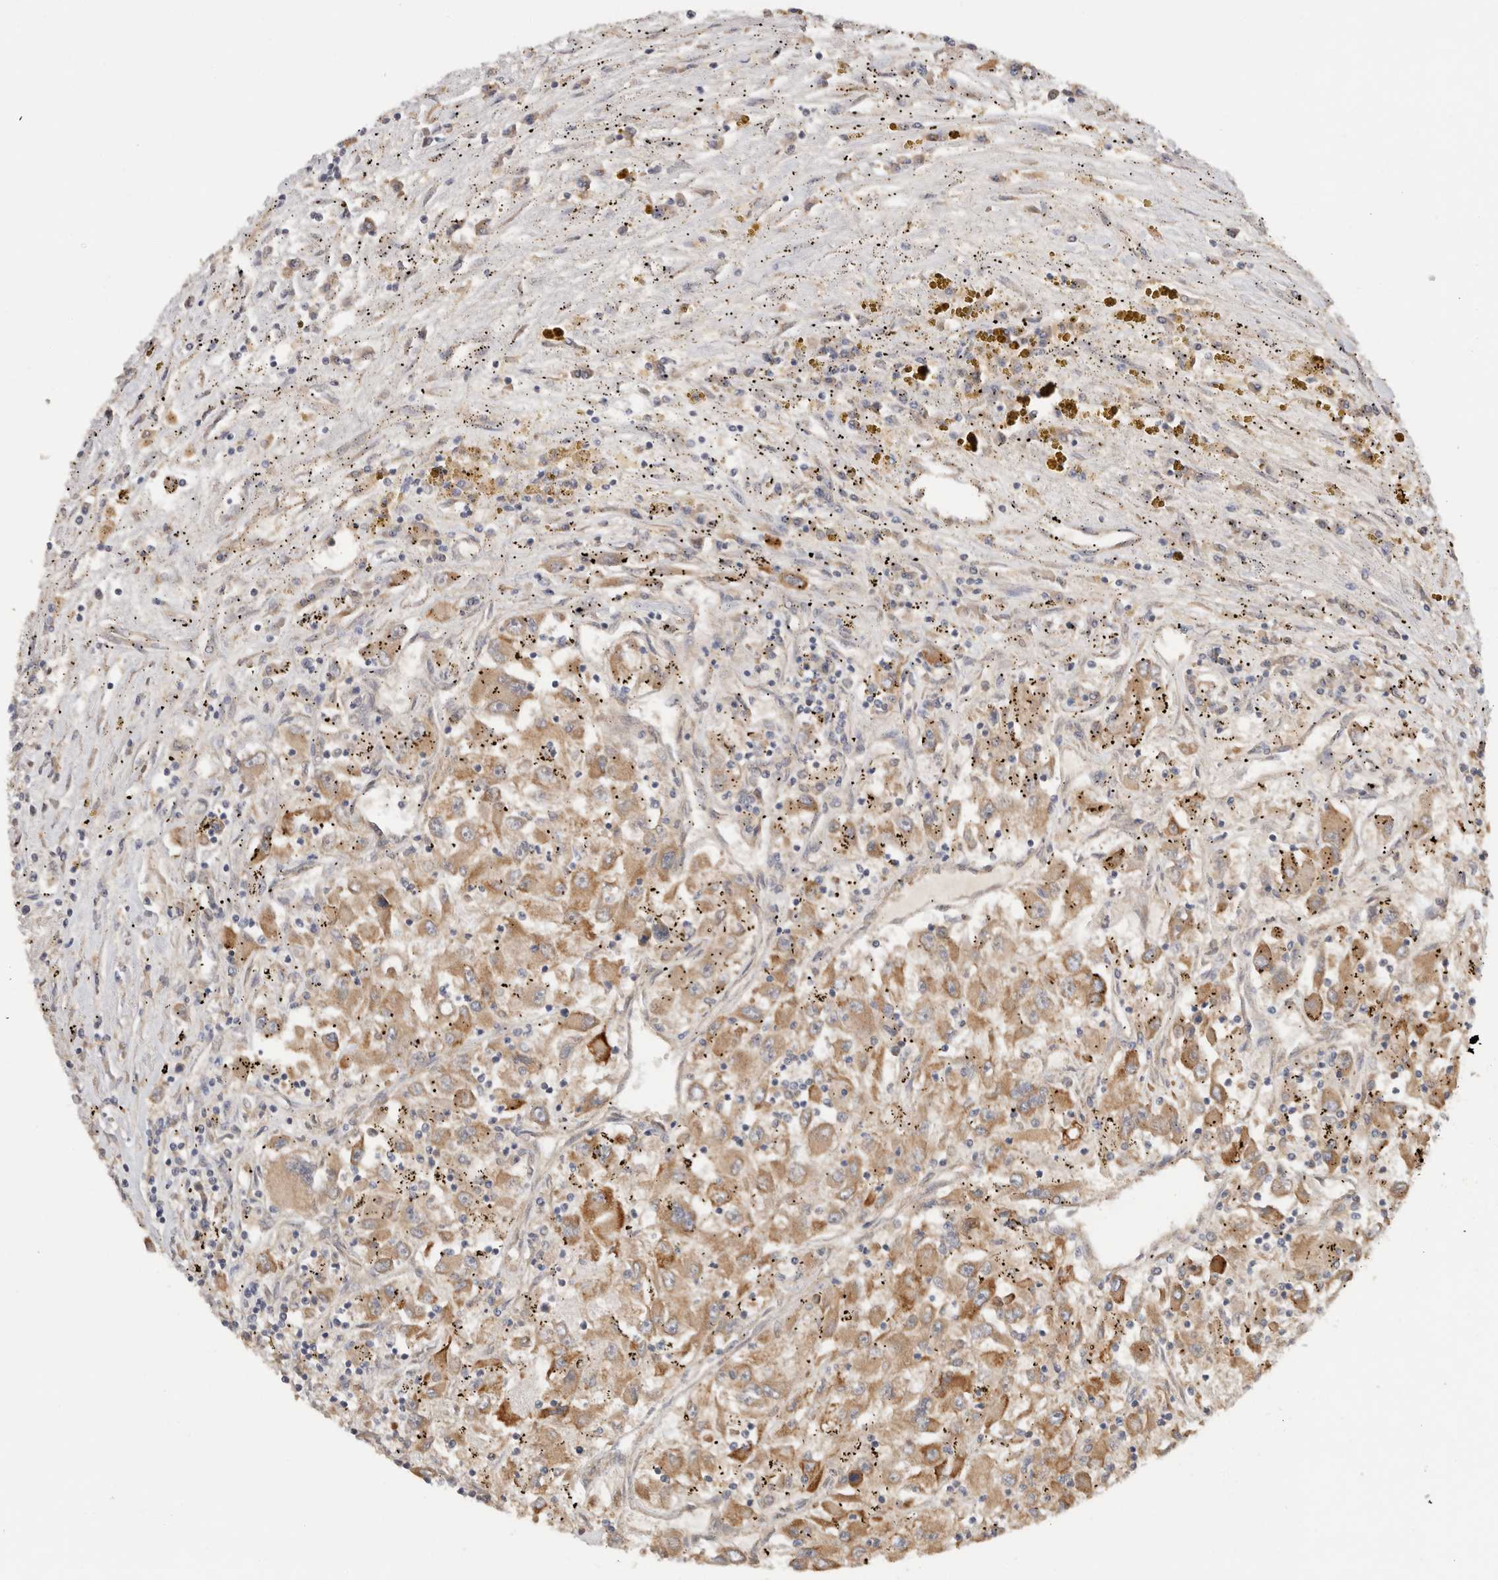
{"staining": {"intensity": "moderate", "quantity": ">75%", "location": "cytoplasmic/membranous"}, "tissue": "renal cancer", "cell_type": "Tumor cells", "image_type": "cancer", "snomed": [{"axis": "morphology", "description": "Adenocarcinoma, NOS"}, {"axis": "topography", "description": "Kidney"}], "caption": "Immunohistochemistry (DAB (3,3'-diaminobenzidine)) staining of human renal cancer (adenocarcinoma) reveals moderate cytoplasmic/membranous protein expression in approximately >75% of tumor cells.", "gene": "SGK3", "patient": {"sex": "female", "age": 52}}